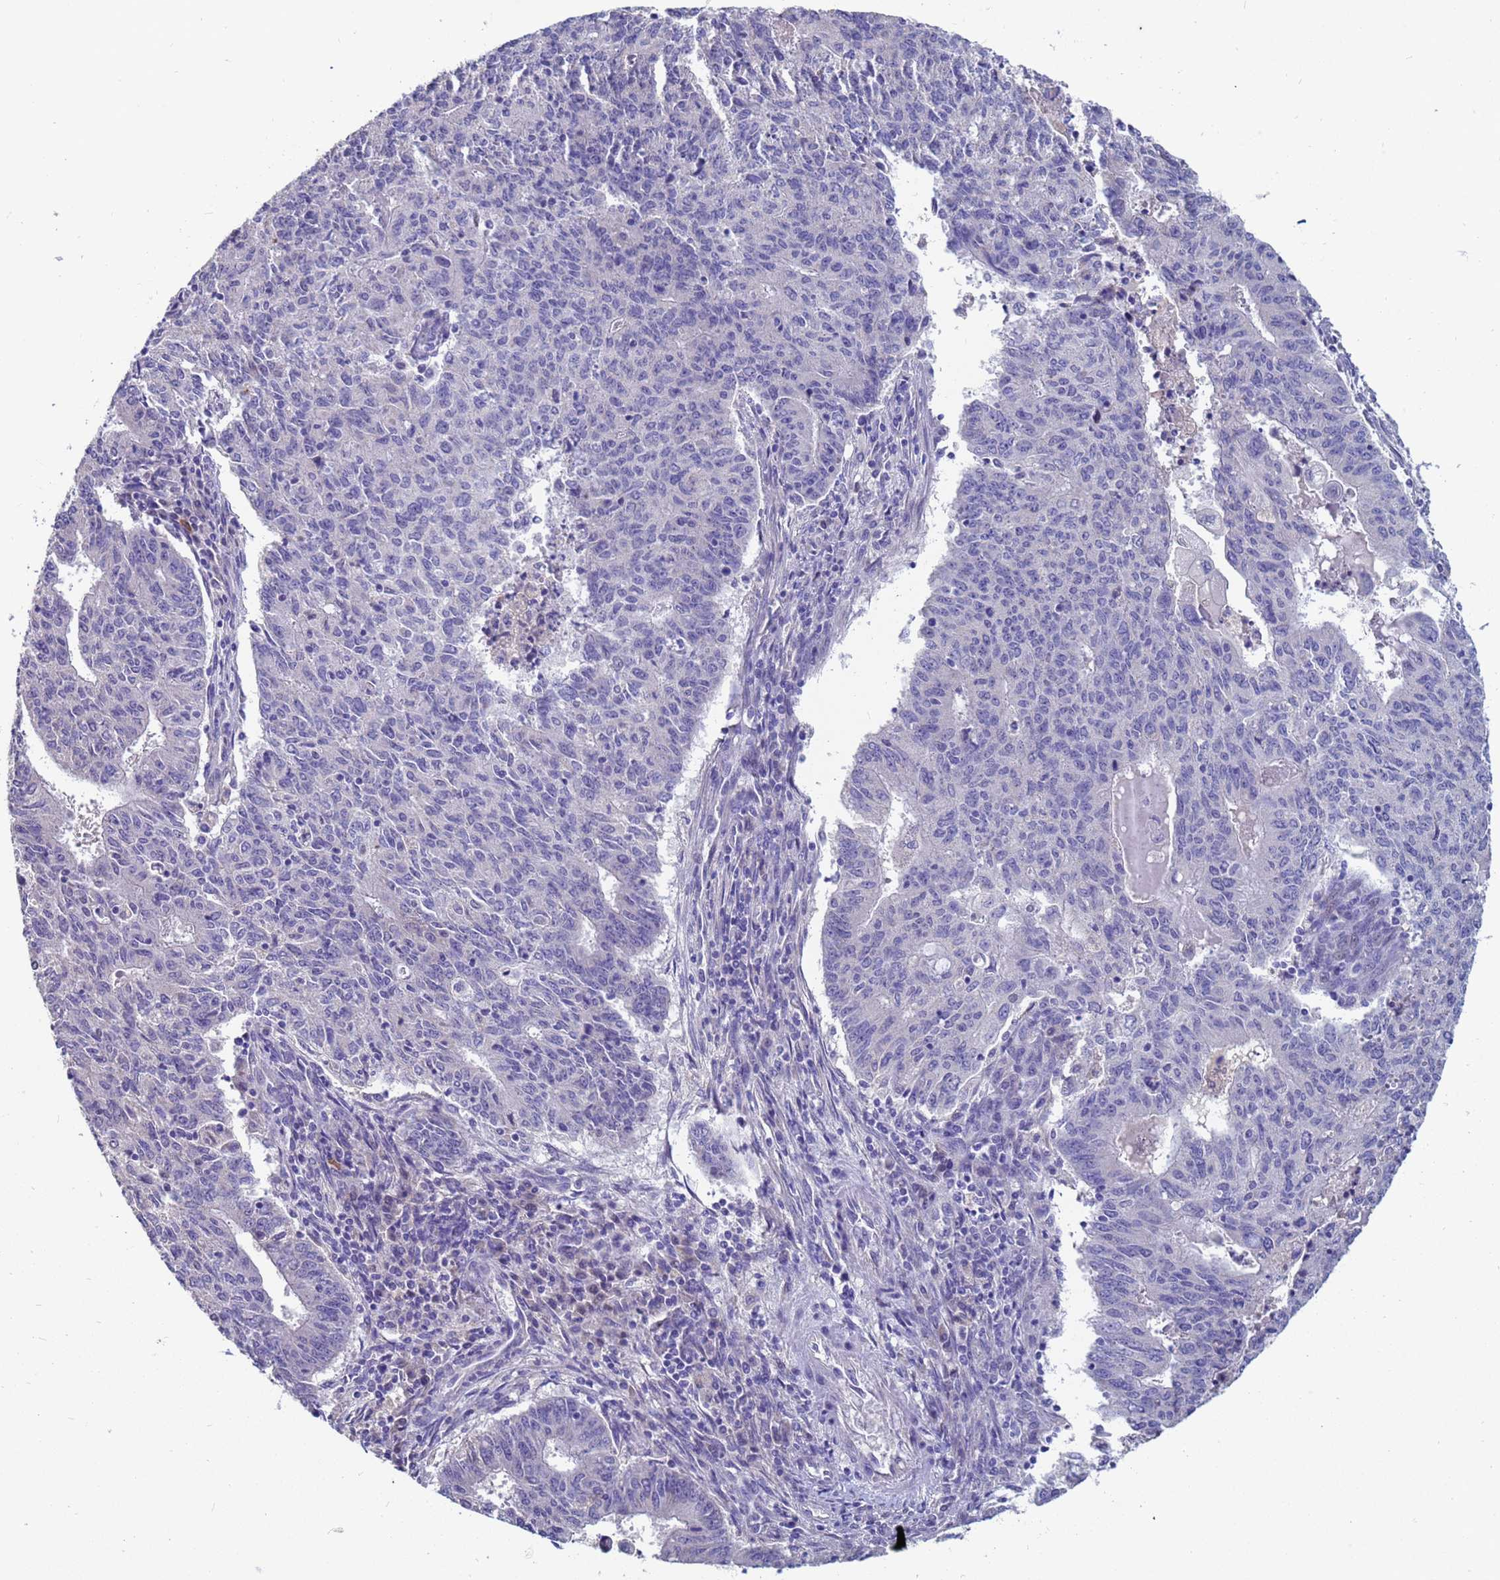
{"staining": {"intensity": "negative", "quantity": "none", "location": "none"}, "tissue": "endometrial cancer", "cell_type": "Tumor cells", "image_type": "cancer", "snomed": [{"axis": "morphology", "description": "Adenocarcinoma, NOS"}, {"axis": "topography", "description": "Endometrium"}], "caption": "Immunohistochemistry micrograph of adenocarcinoma (endometrial) stained for a protein (brown), which shows no staining in tumor cells. (DAB (3,3'-diaminobenzidine) immunohistochemistry with hematoxylin counter stain).", "gene": "IHO1", "patient": {"sex": "female", "age": 59}}